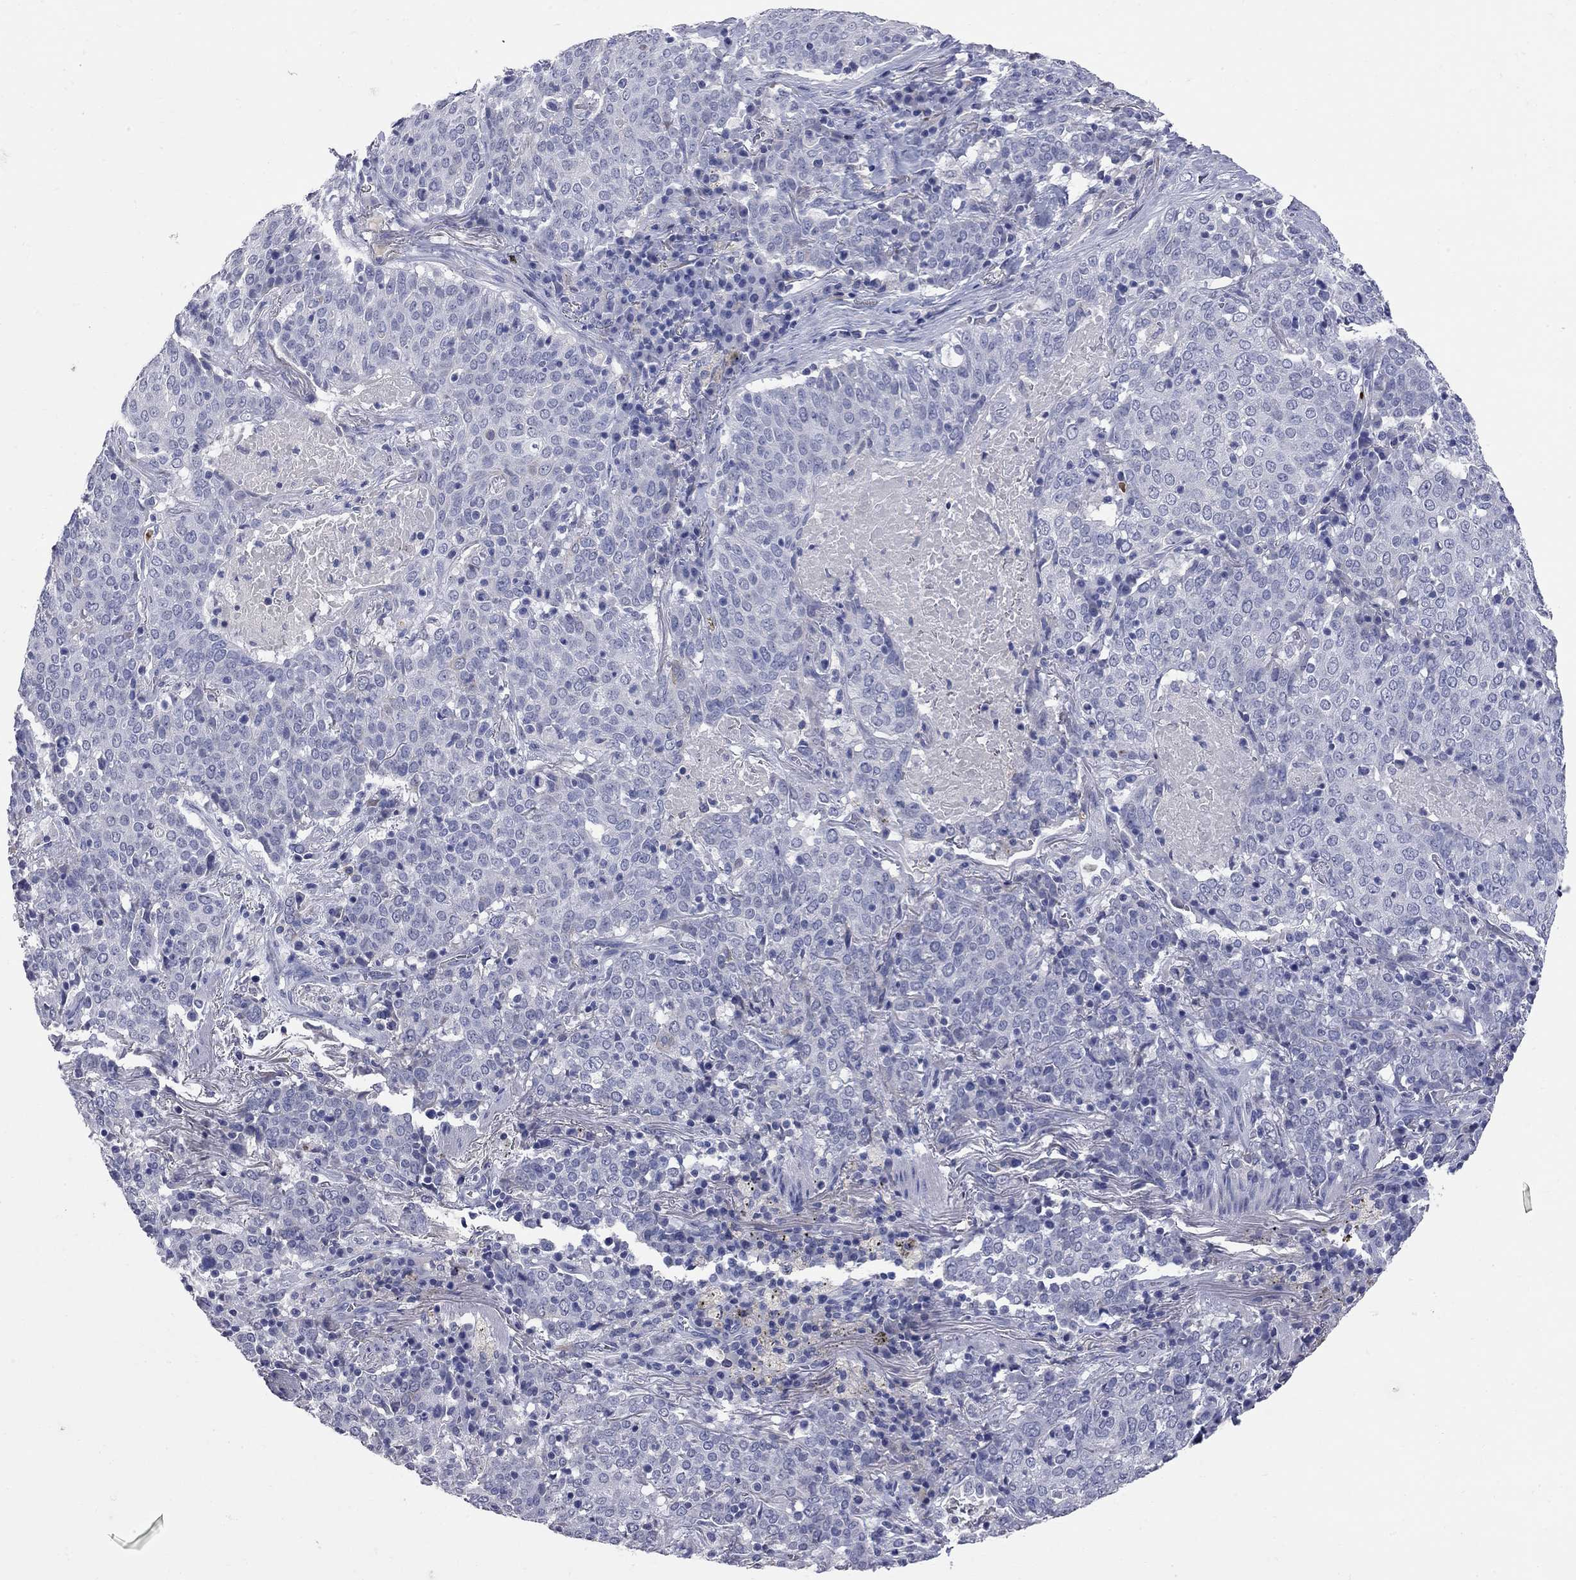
{"staining": {"intensity": "negative", "quantity": "none", "location": "none"}, "tissue": "lung cancer", "cell_type": "Tumor cells", "image_type": "cancer", "snomed": [{"axis": "morphology", "description": "Squamous cell carcinoma, NOS"}, {"axis": "topography", "description": "Lung"}], "caption": "Immunohistochemical staining of lung cancer shows no significant staining in tumor cells.", "gene": "FAM221B", "patient": {"sex": "male", "age": 82}}